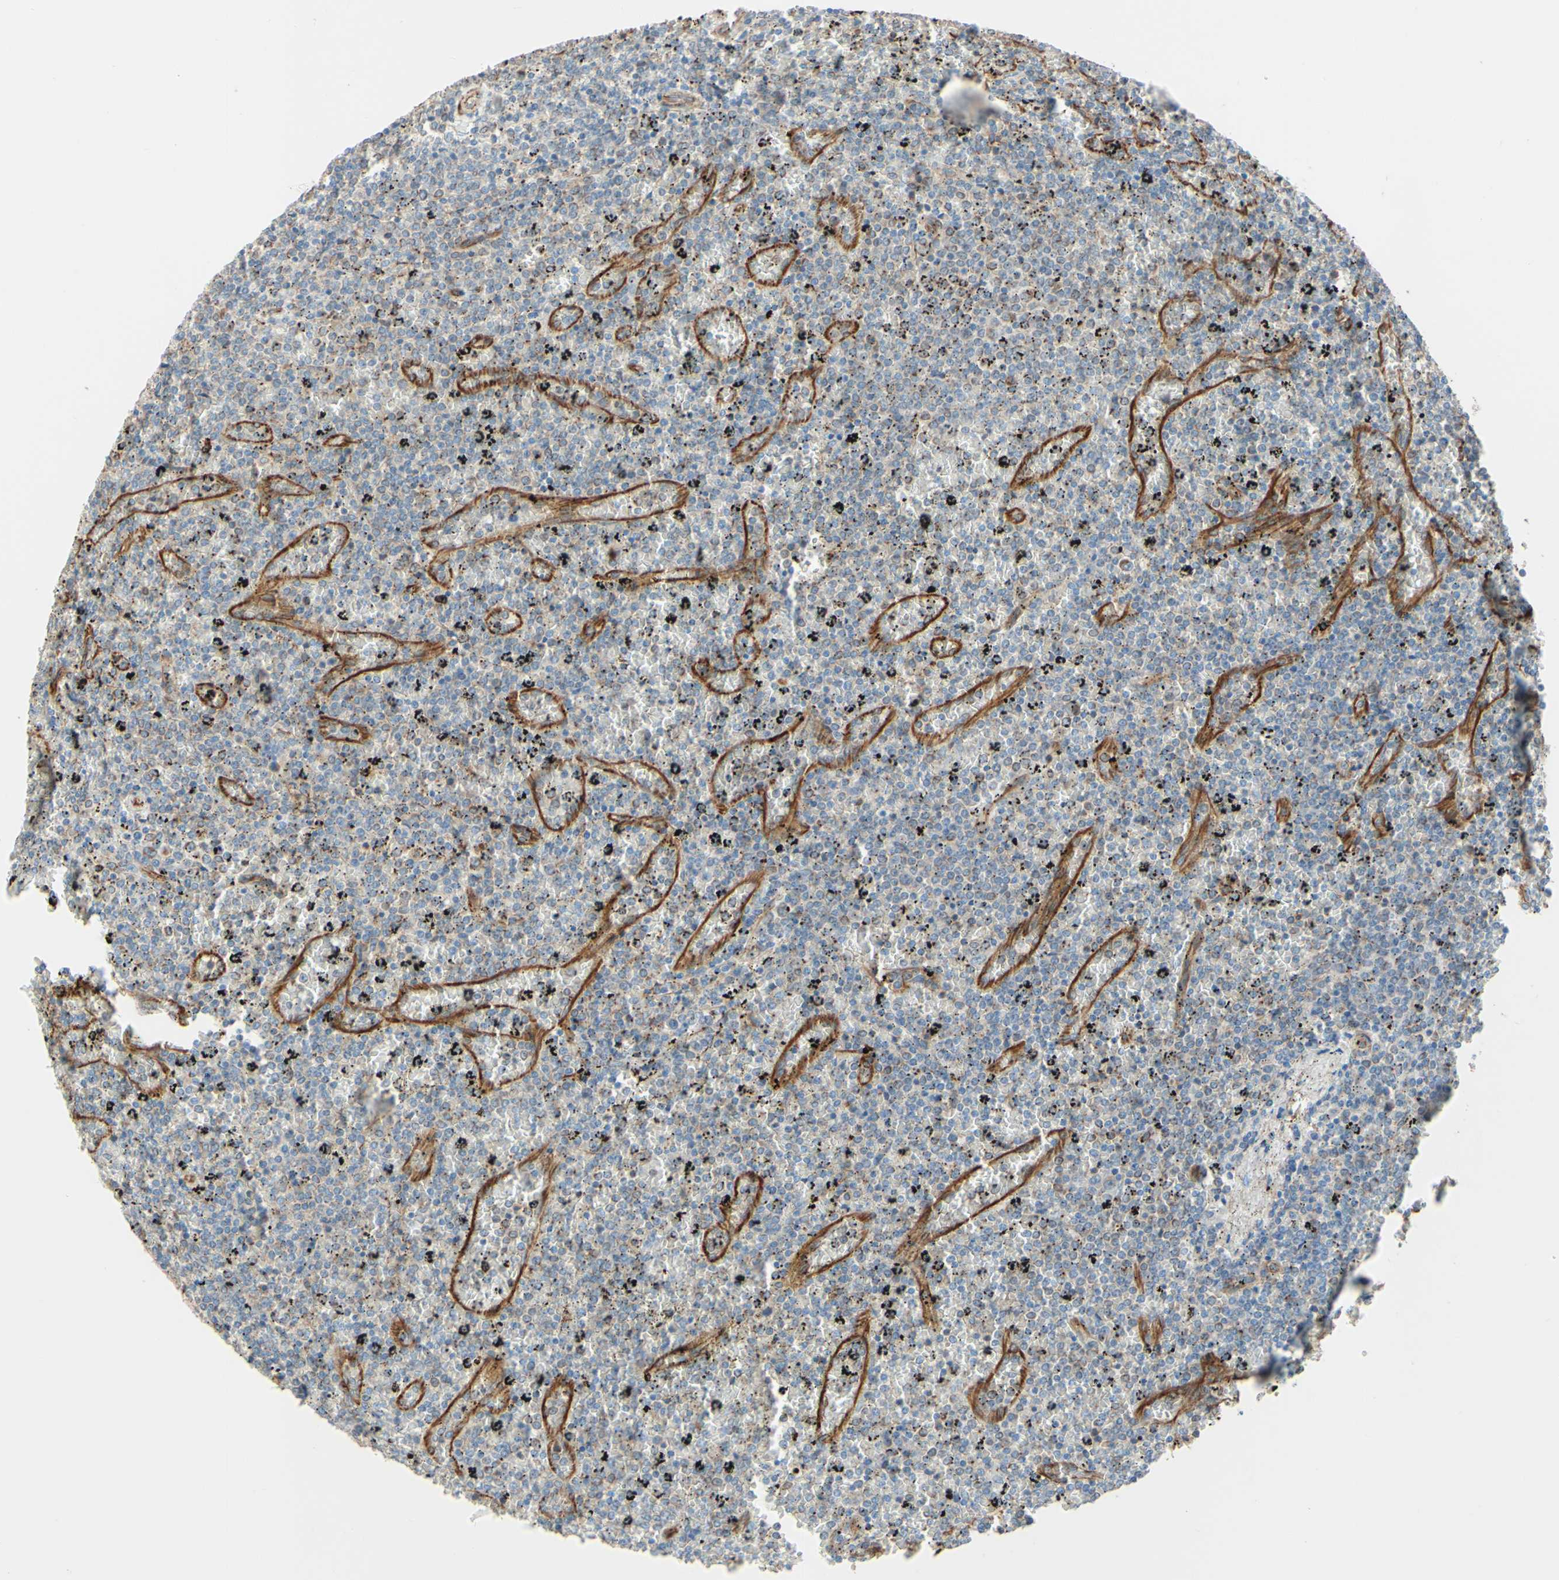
{"staining": {"intensity": "weak", "quantity": "25%-75%", "location": "cytoplasmic/membranous"}, "tissue": "lymphoma", "cell_type": "Tumor cells", "image_type": "cancer", "snomed": [{"axis": "morphology", "description": "Malignant lymphoma, non-Hodgkin's type, Low grade"}, {"axis": "topography", "description": "Spleen"}], "caption": "Lymphoma stained with a protein marker reveals weak staining in tumor cells.", "gene": "ENDOD1", "patient": {"sex": "female", "age": 77}}